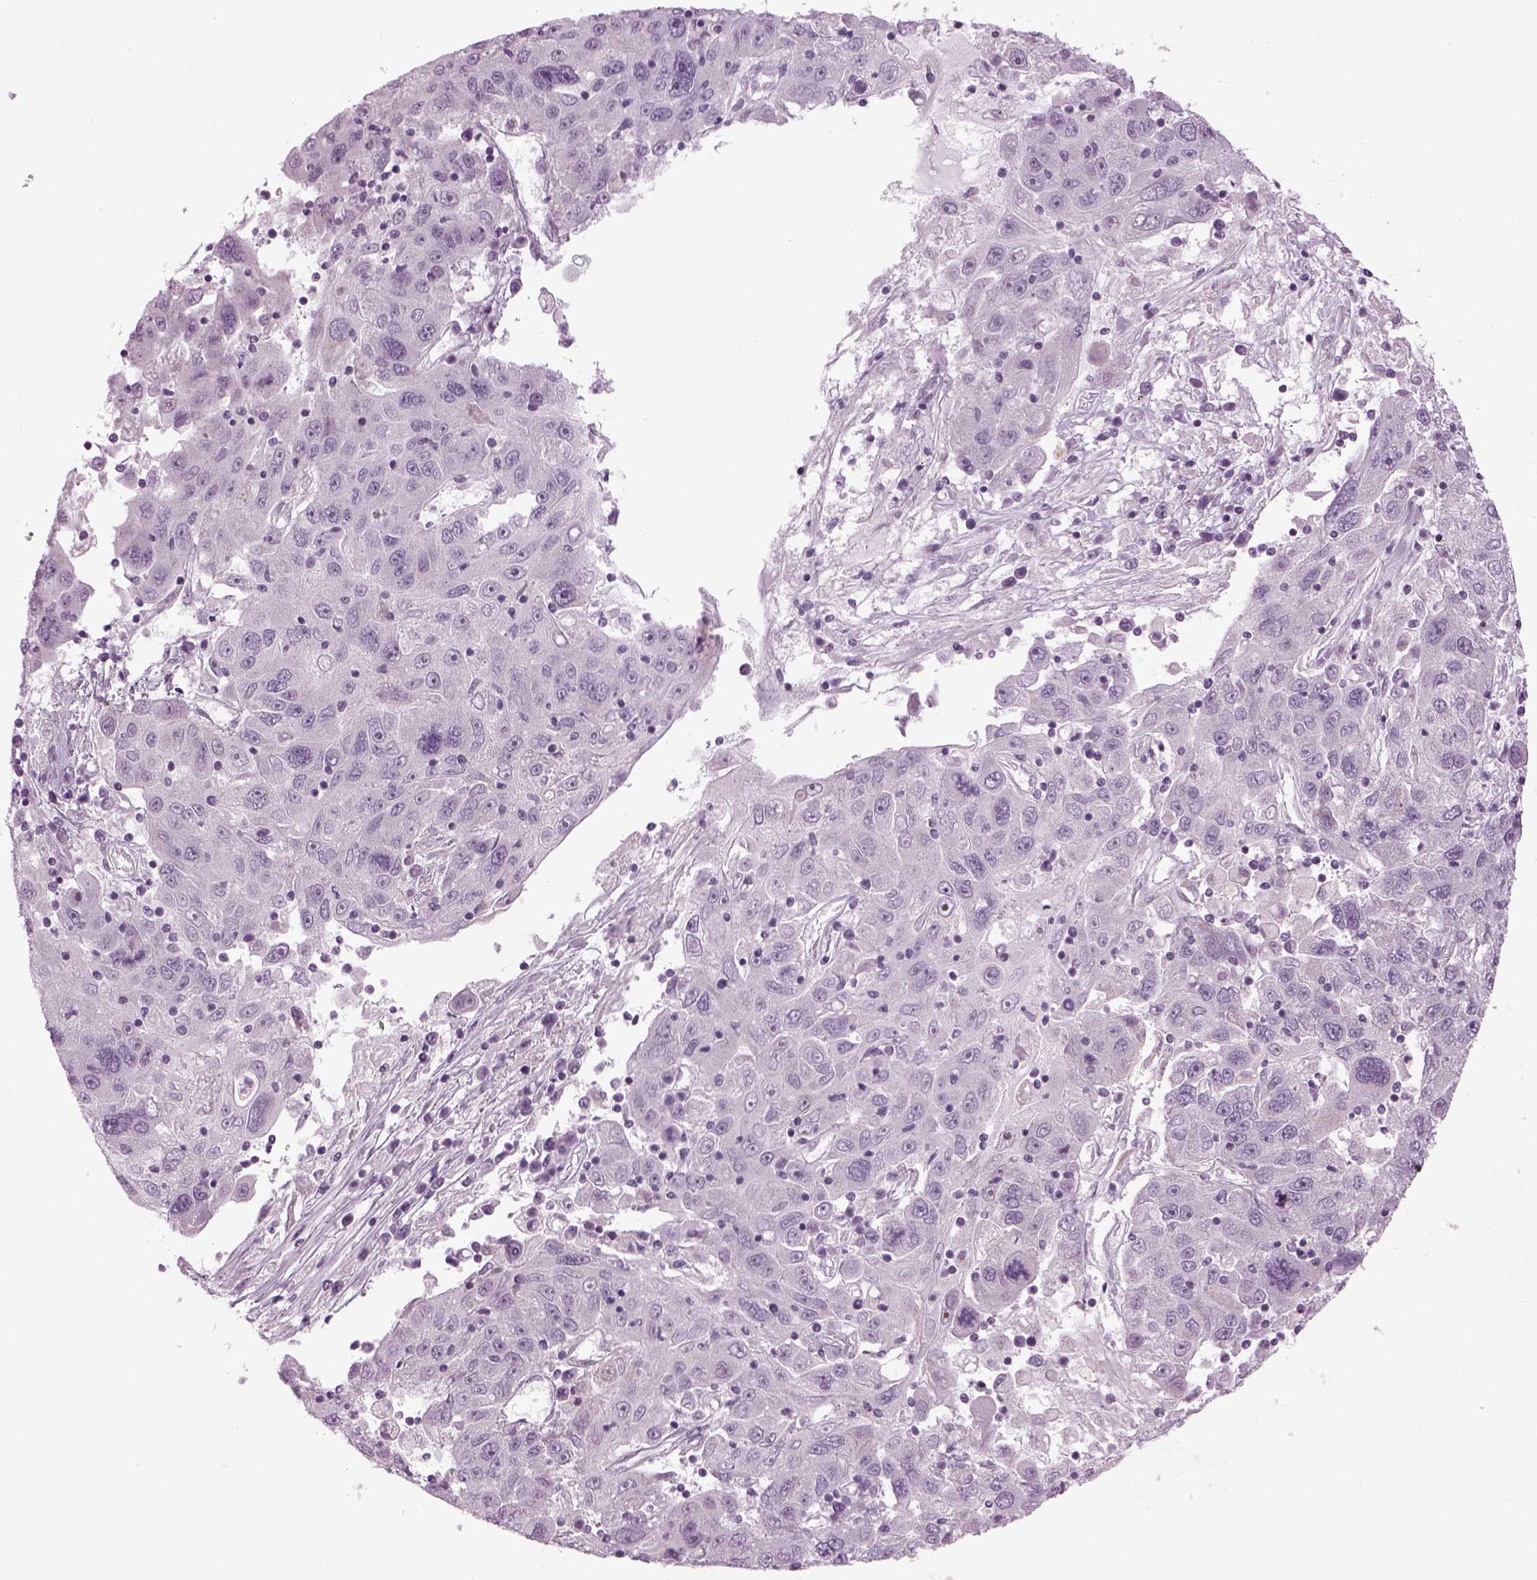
{"staining": {"intensity": "negative", "quantity": "none", "location": "none"}, "tissue": "stomach cancer", "cell_type": "Tumor cells", "image_type": "cancer", "snomed": [{"axis": "morphology", "description": "Adenocarcinoma, NOS"}, {"axis": "topography", "description": "Stomach"}], "caption": "This image is of stomach adenocarcinoma stained with immunohistochemistry to label a protein in brown with the nuclei are counter-stained blue. There is no positivity in tumor cells.", "gene": "LRRIQ3", "patient": {"sex": "male", "age": 56}}